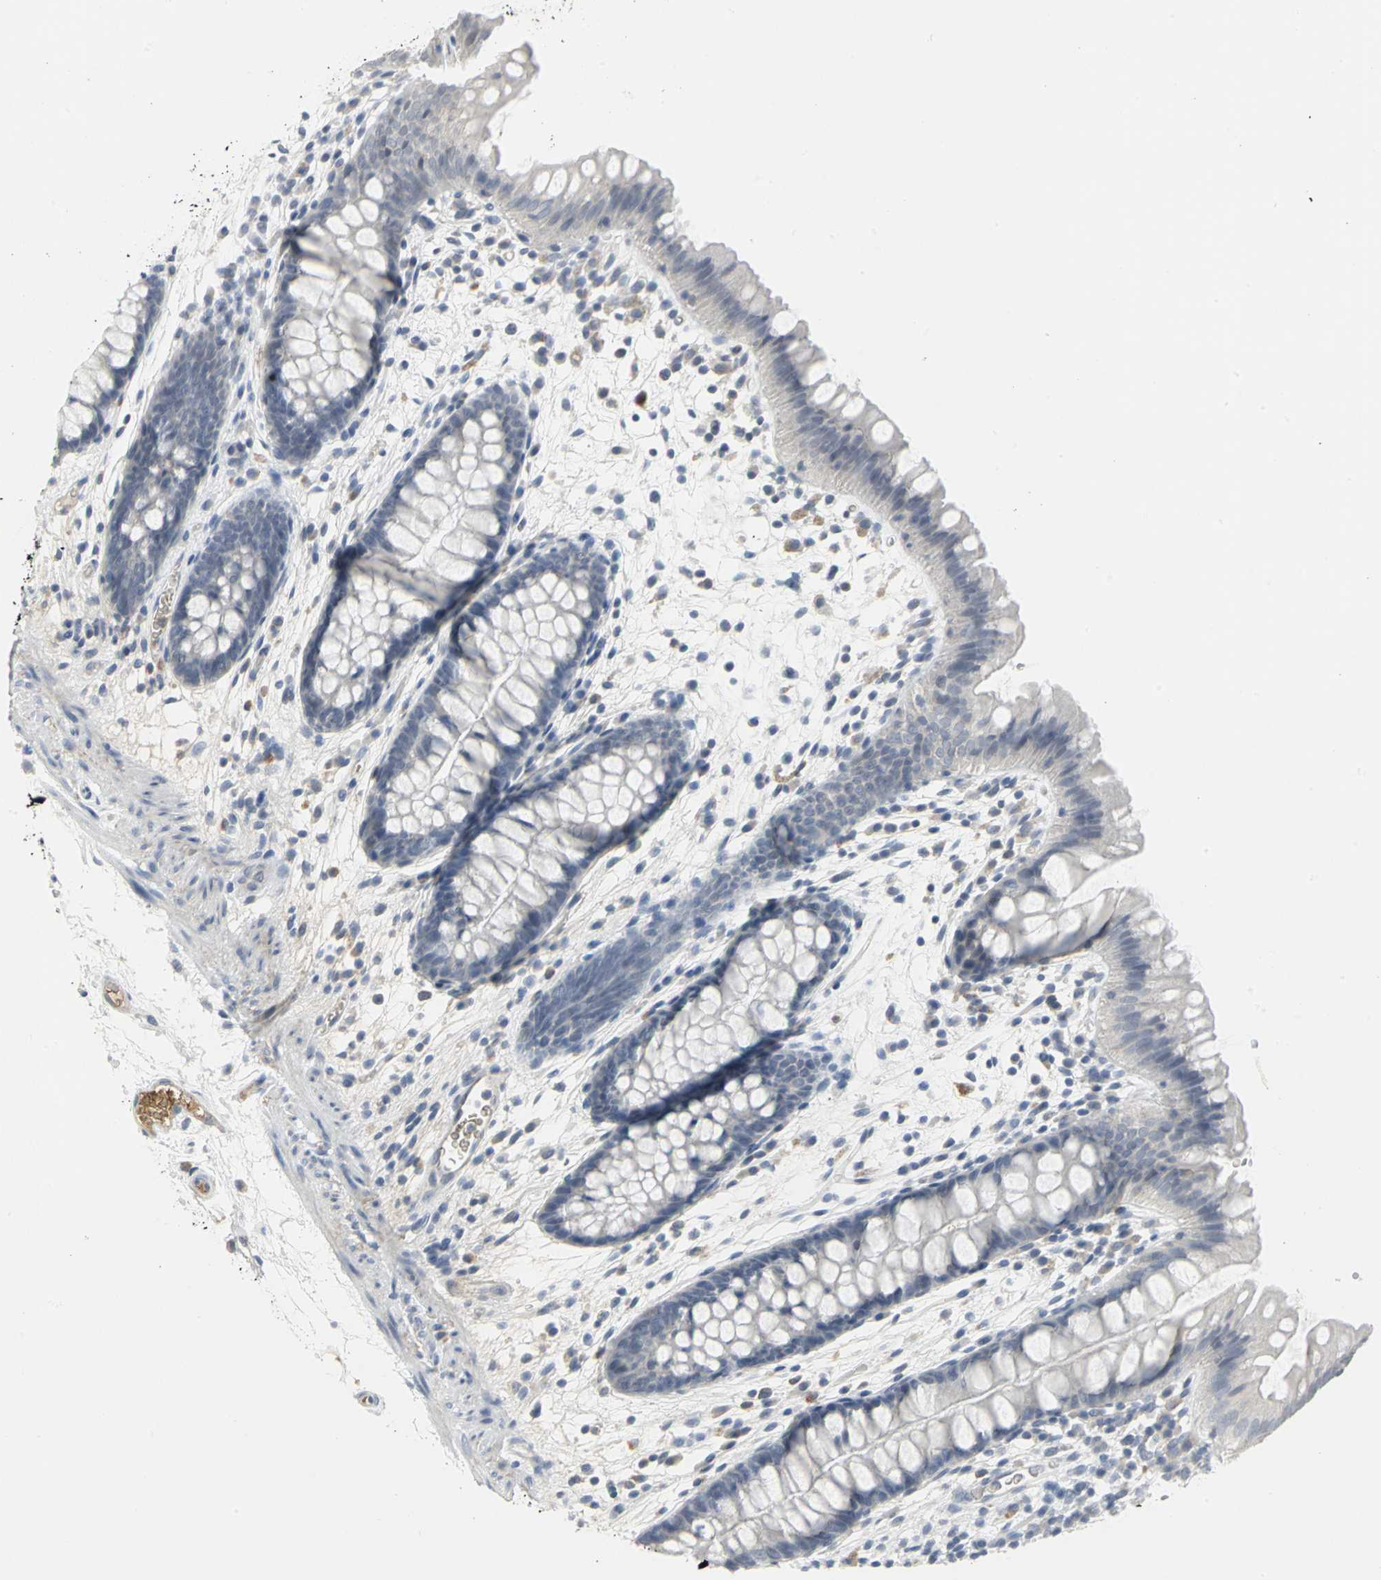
{"staining": {"intensity": "negative", "quantity": "none", "location": "none"}, "tissue": "colon", "cell_type": "Endothelial cells", "image_type": "normal", "snomed": [{"axis": "morphology", "description": "Normal tissue, NOS"}, {"axis": "topography", "description": "Smooth muscle"}, {"axis": "topography", "description": "Colon"}], "caption": "Colon stained for a protein using immunohistochemistry demonstrates no expression endothelial cells.", "gene": "ZIC1", "patient": {"sex": "male", "age": 67}}